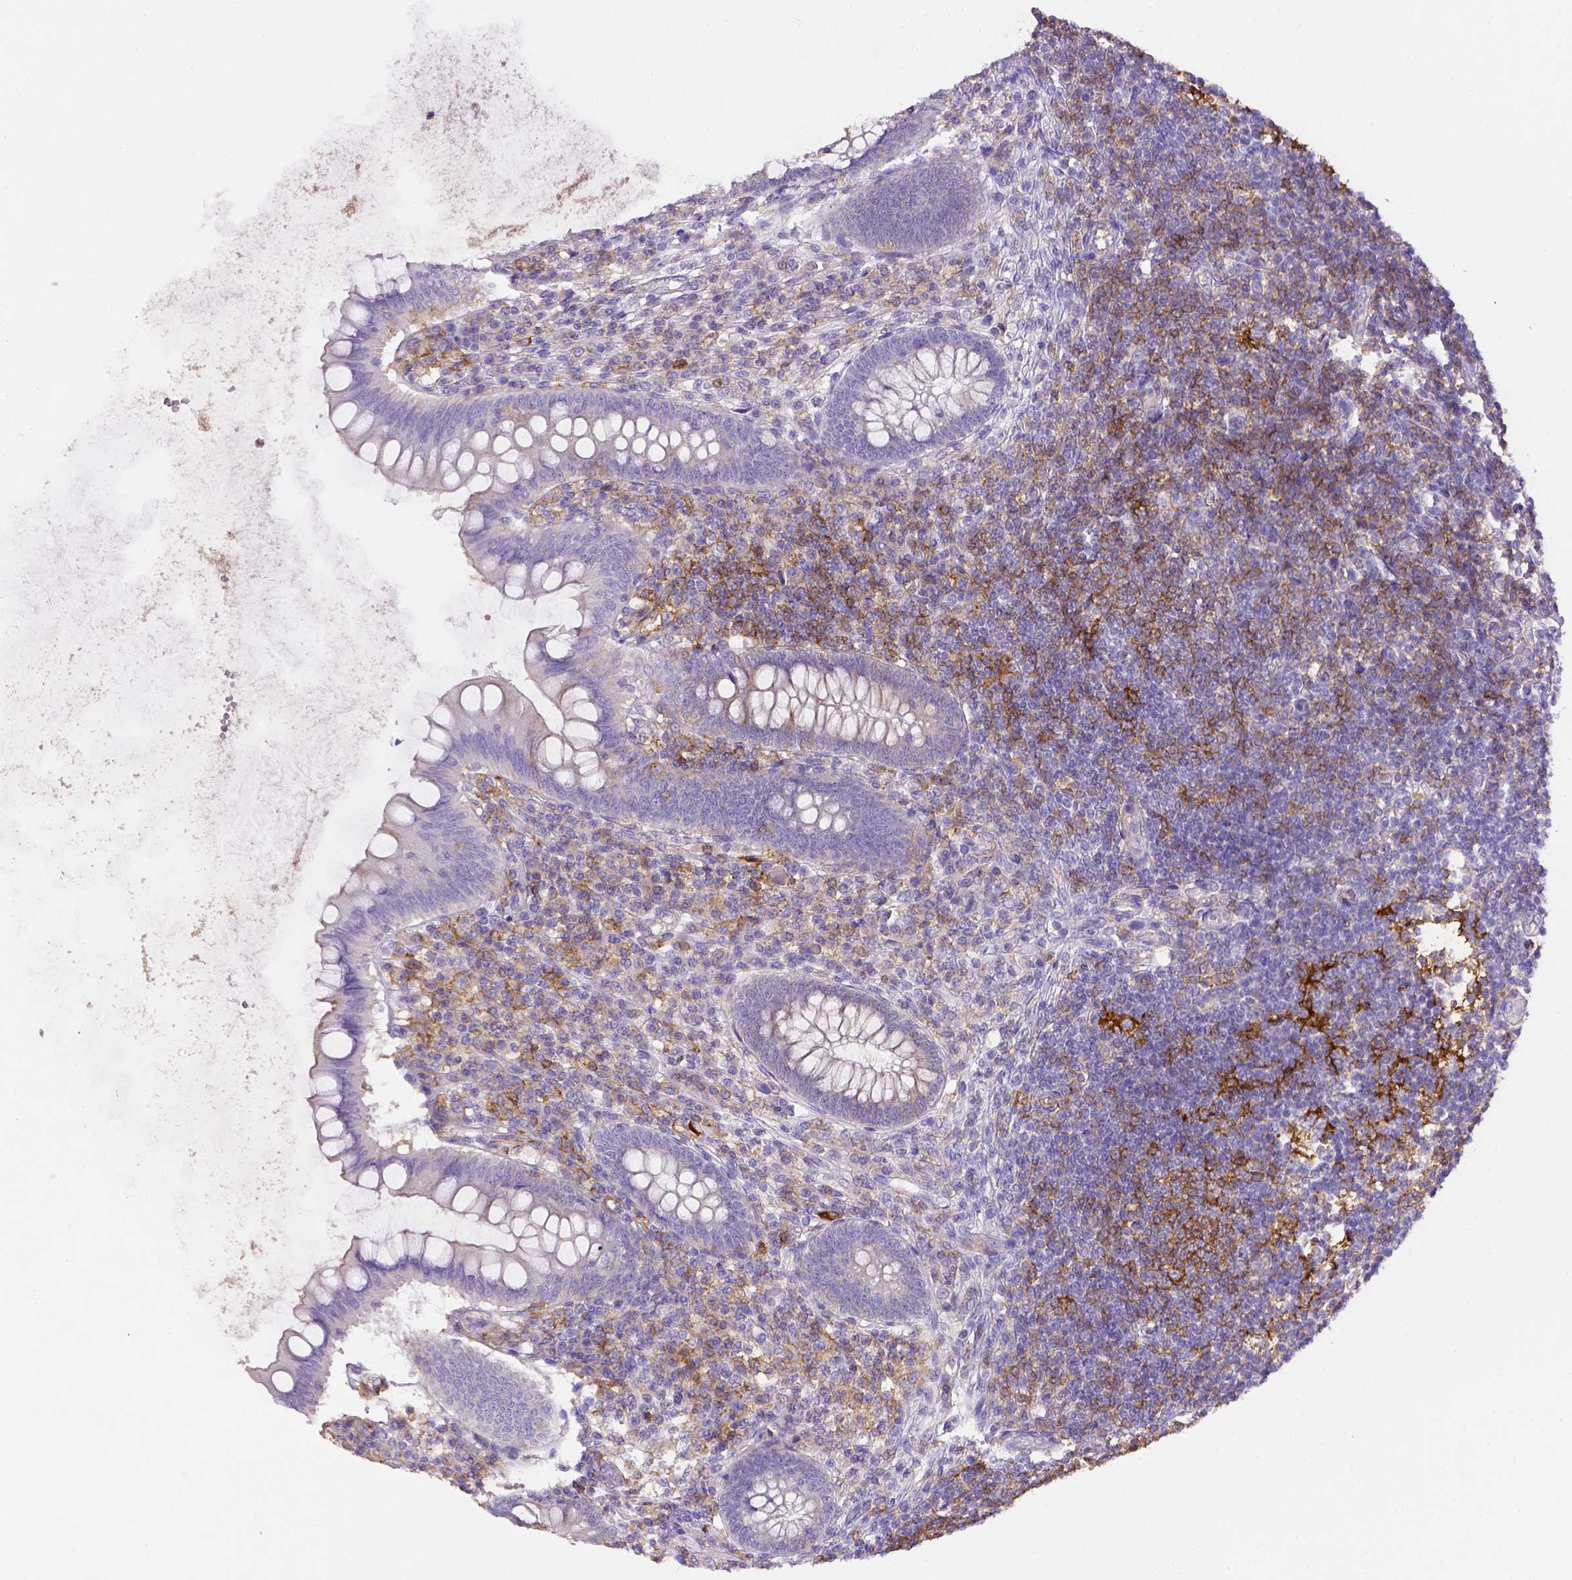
{"staining": {"intensity": "negative", "quantity": "none", "location": "none"}, "tissue": "appendix", "cell_type": "Glandular cells", "image_type": "normal", "snomed": [{"axis": "morphology", "description": "Normal tissue, NOS"}, {"axis": "topography", "description": "Appendix"}], "caption": "High magnification brightfield microscopy of benign appendix stained with DAB (3,3'-diaminobenzidine) (brown) and counterstained with hematoxylin (blue): glandular cells show no significant expression.", "gene": "CD40", "patient": {"sex": "female", "age": 57}}